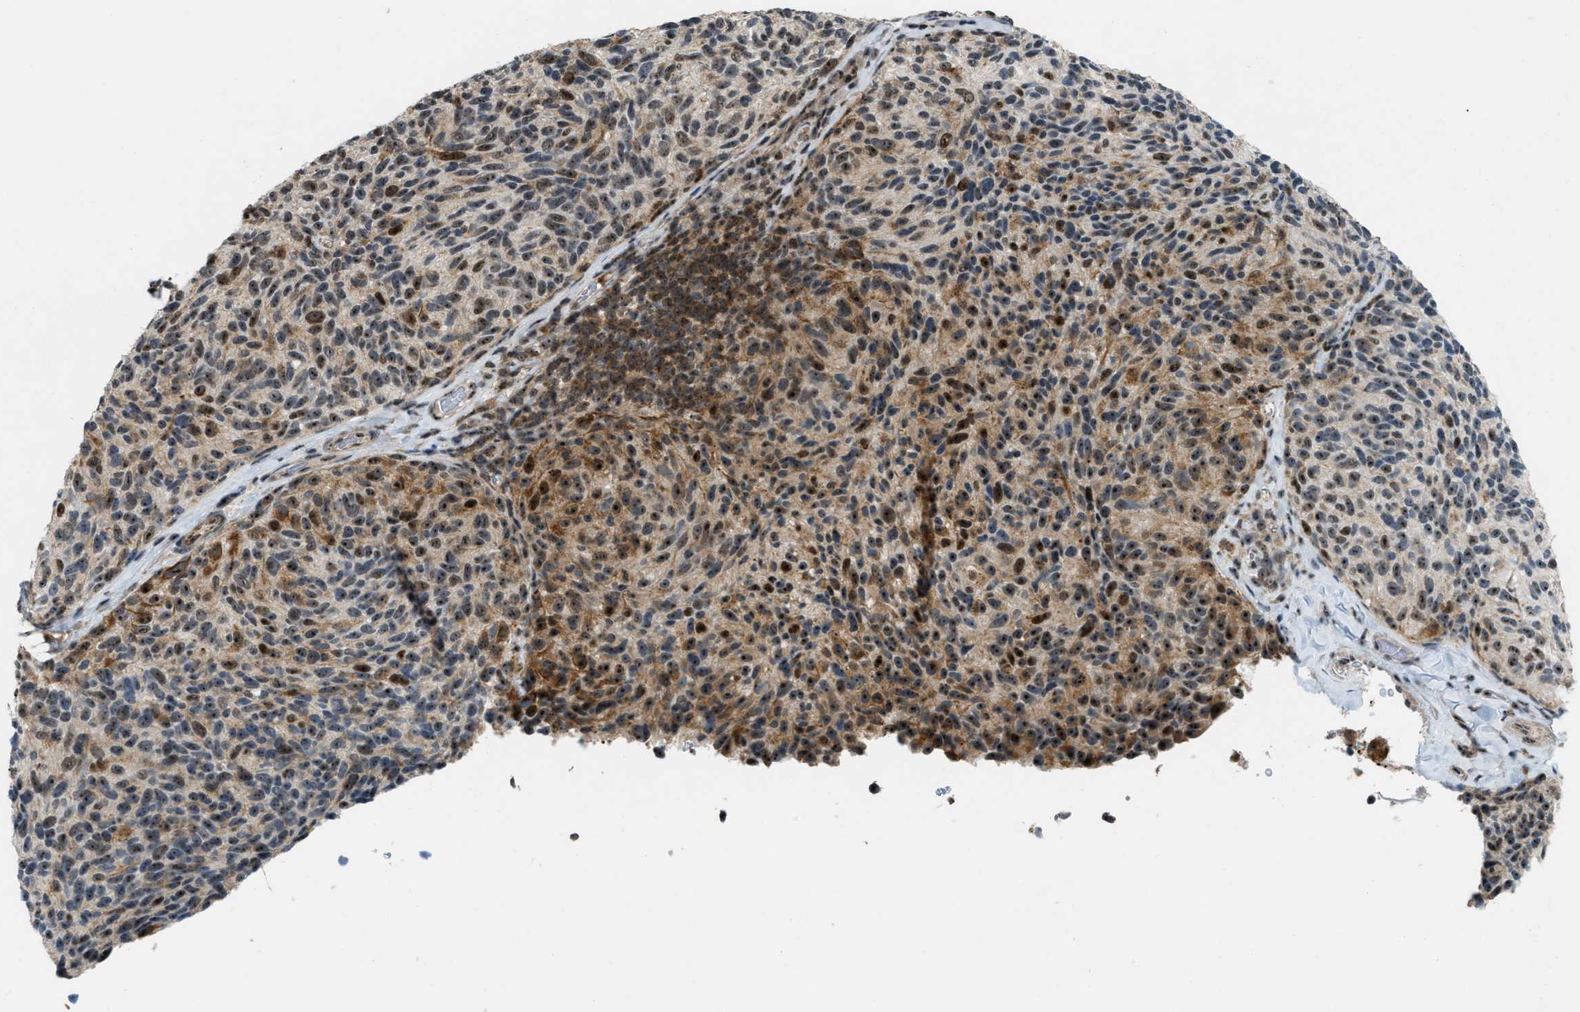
{"staining": {"intensity": "strong", "quantity": "25%-75%", "location": "nuclear"}, "tissue": "melanoma", "cell_type": "Tumor cells", "image_type": "cancer", "snomed": [{"axis": "morphology", "description": "Malignant melanoma, NOS"}, {"axis": "topography", "description": "Skin"}], "caption": "Immunohistochemistry (IHC) of human malignant melanoma exhibits high levels of strong nuclear expression in approximately 25%-75% of tumor cells. The protein is shown in brown color, while the nuclei are stained blue.", "gene": "E2F1", "patient": {"sex": "female", "age": 73}}